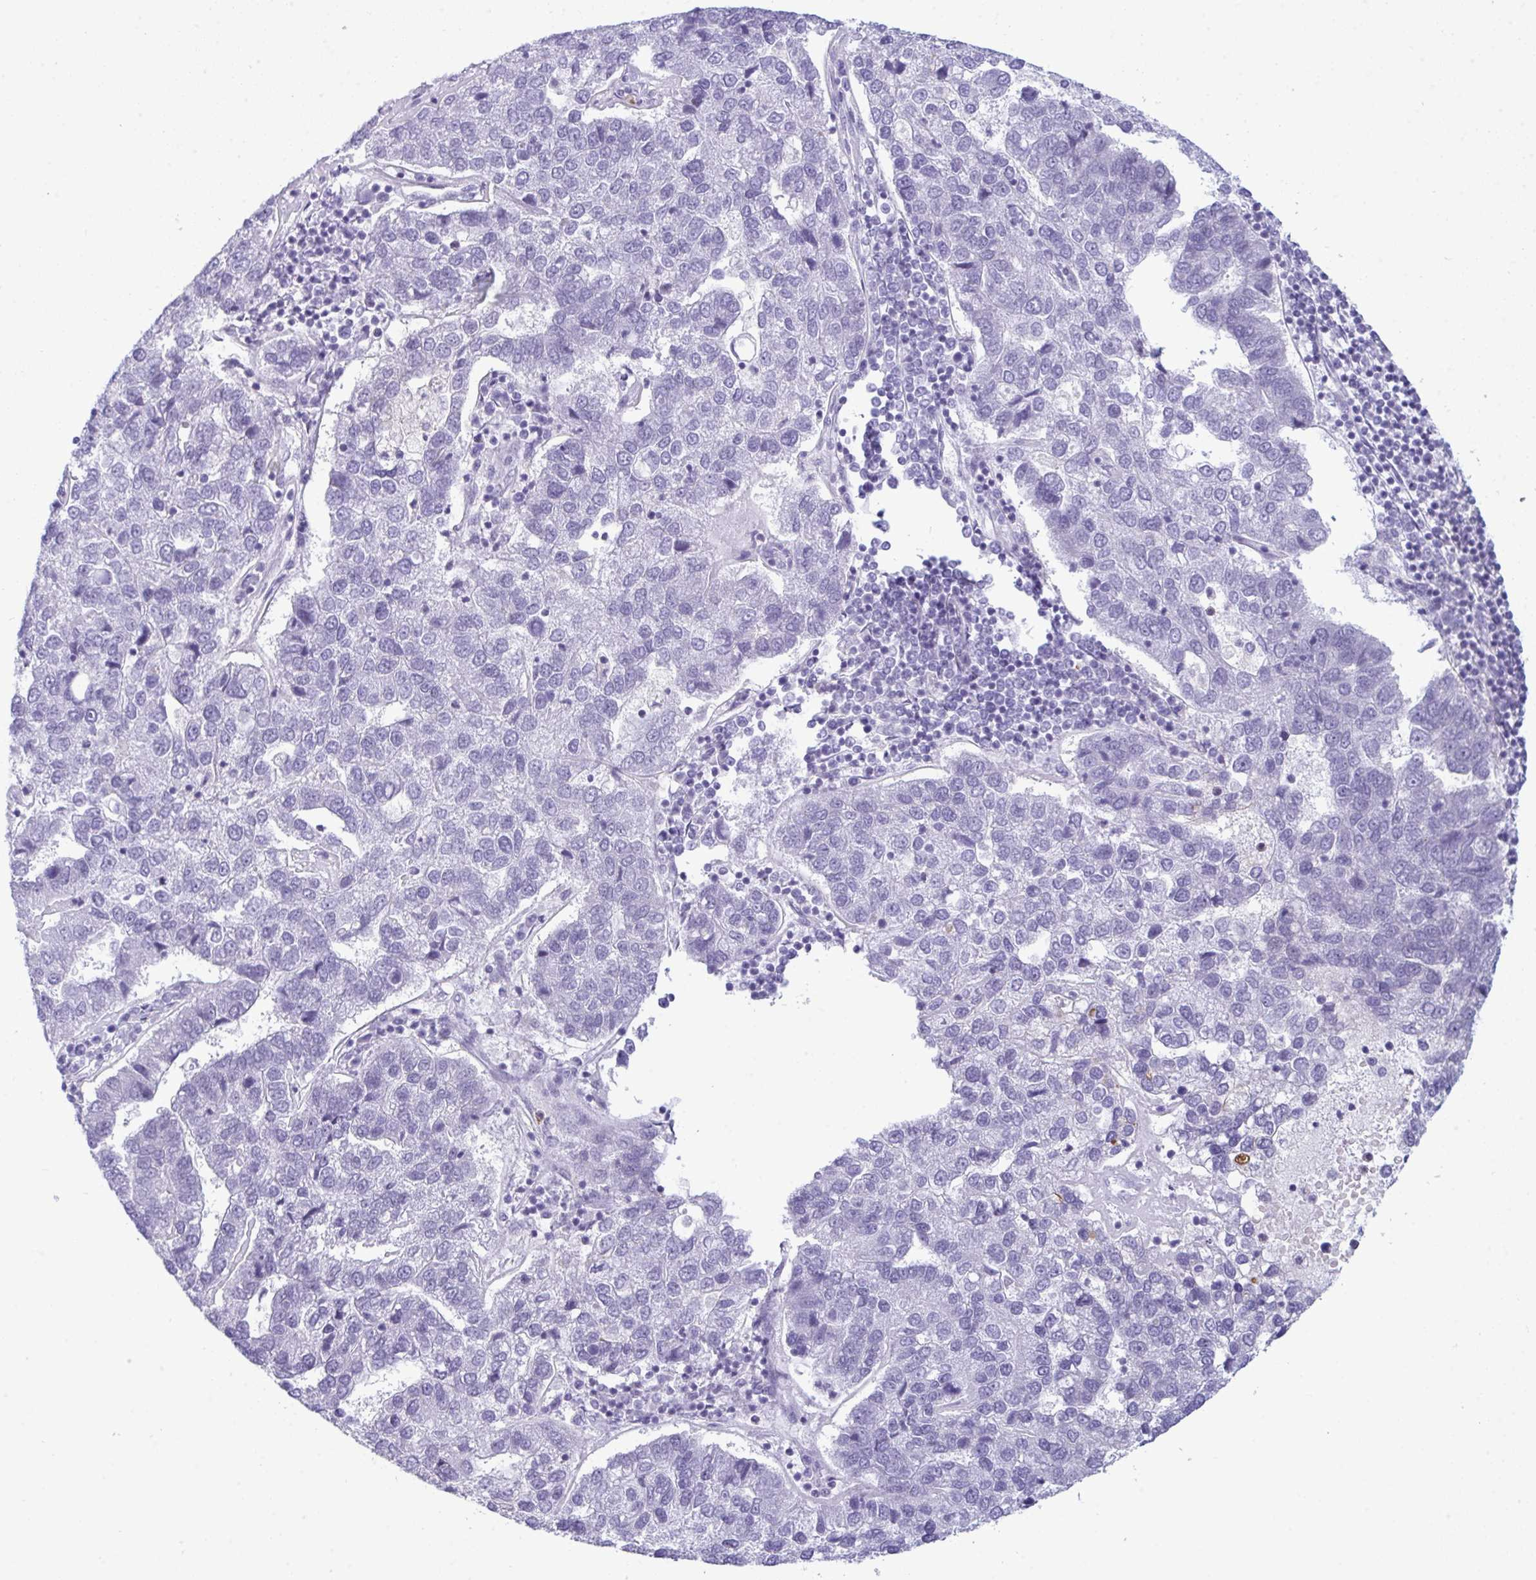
{"staining": {"intensity": "negative", "quantity": "none", "location": "none"}, "tissue": "pancreatic cancer", "cell_type": "Tumor cells", "image_type": "cancer", "snomed": [{"axis": "morphology", "description": "Adenocarcinoma, NOS"}, {"axis": "topography", "description": "Pancreas"}], "caption": "This is a micrograph of IHC staining of pancreatic cancer (adenocarcinoma), which shows no positivity in tumor cells.", "gene": "ARHGAP42", "patient": {"sex": "female", "age": 61}}